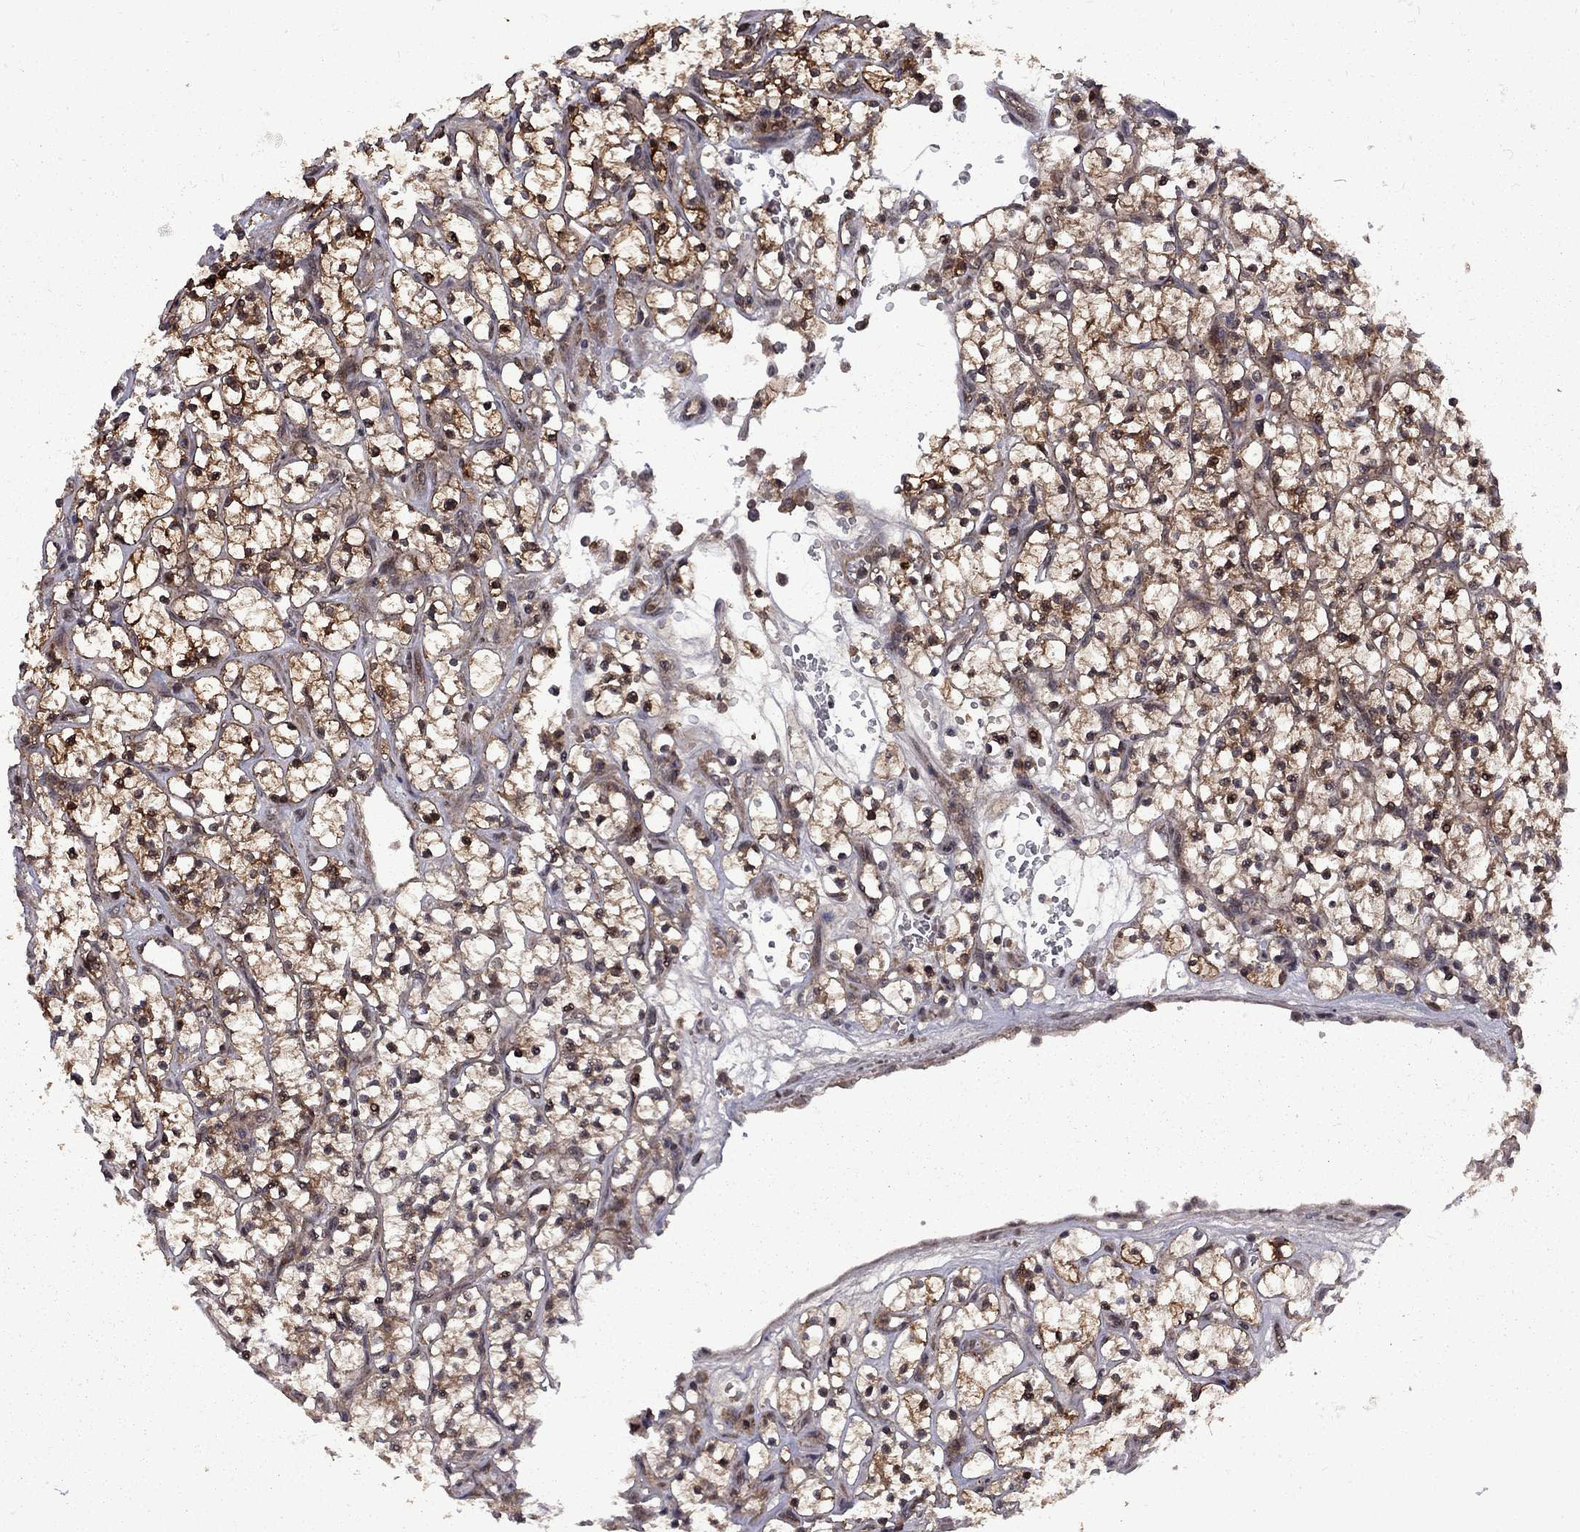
{"staining": {"intensity": "strong", "quantity": ">75%", "location": "cytoplasmic/membranous"}, "tissue": "renal cancer", "cell_type": "Tumor cells", "image_type": "cancer", "snomed": [{"axis": "morphology", "description": "Adenocarcinoma, NOS"}, {"axis": "topography", "description": "Kidney"}], "caption": "This is an image of IHC staining of adenocarcinoma (renal), which shows strong expression in the cytoplasmic/membranous of tumor cells.", "gene": "IPP", "patient": {"sex": "female", "age": 64}}